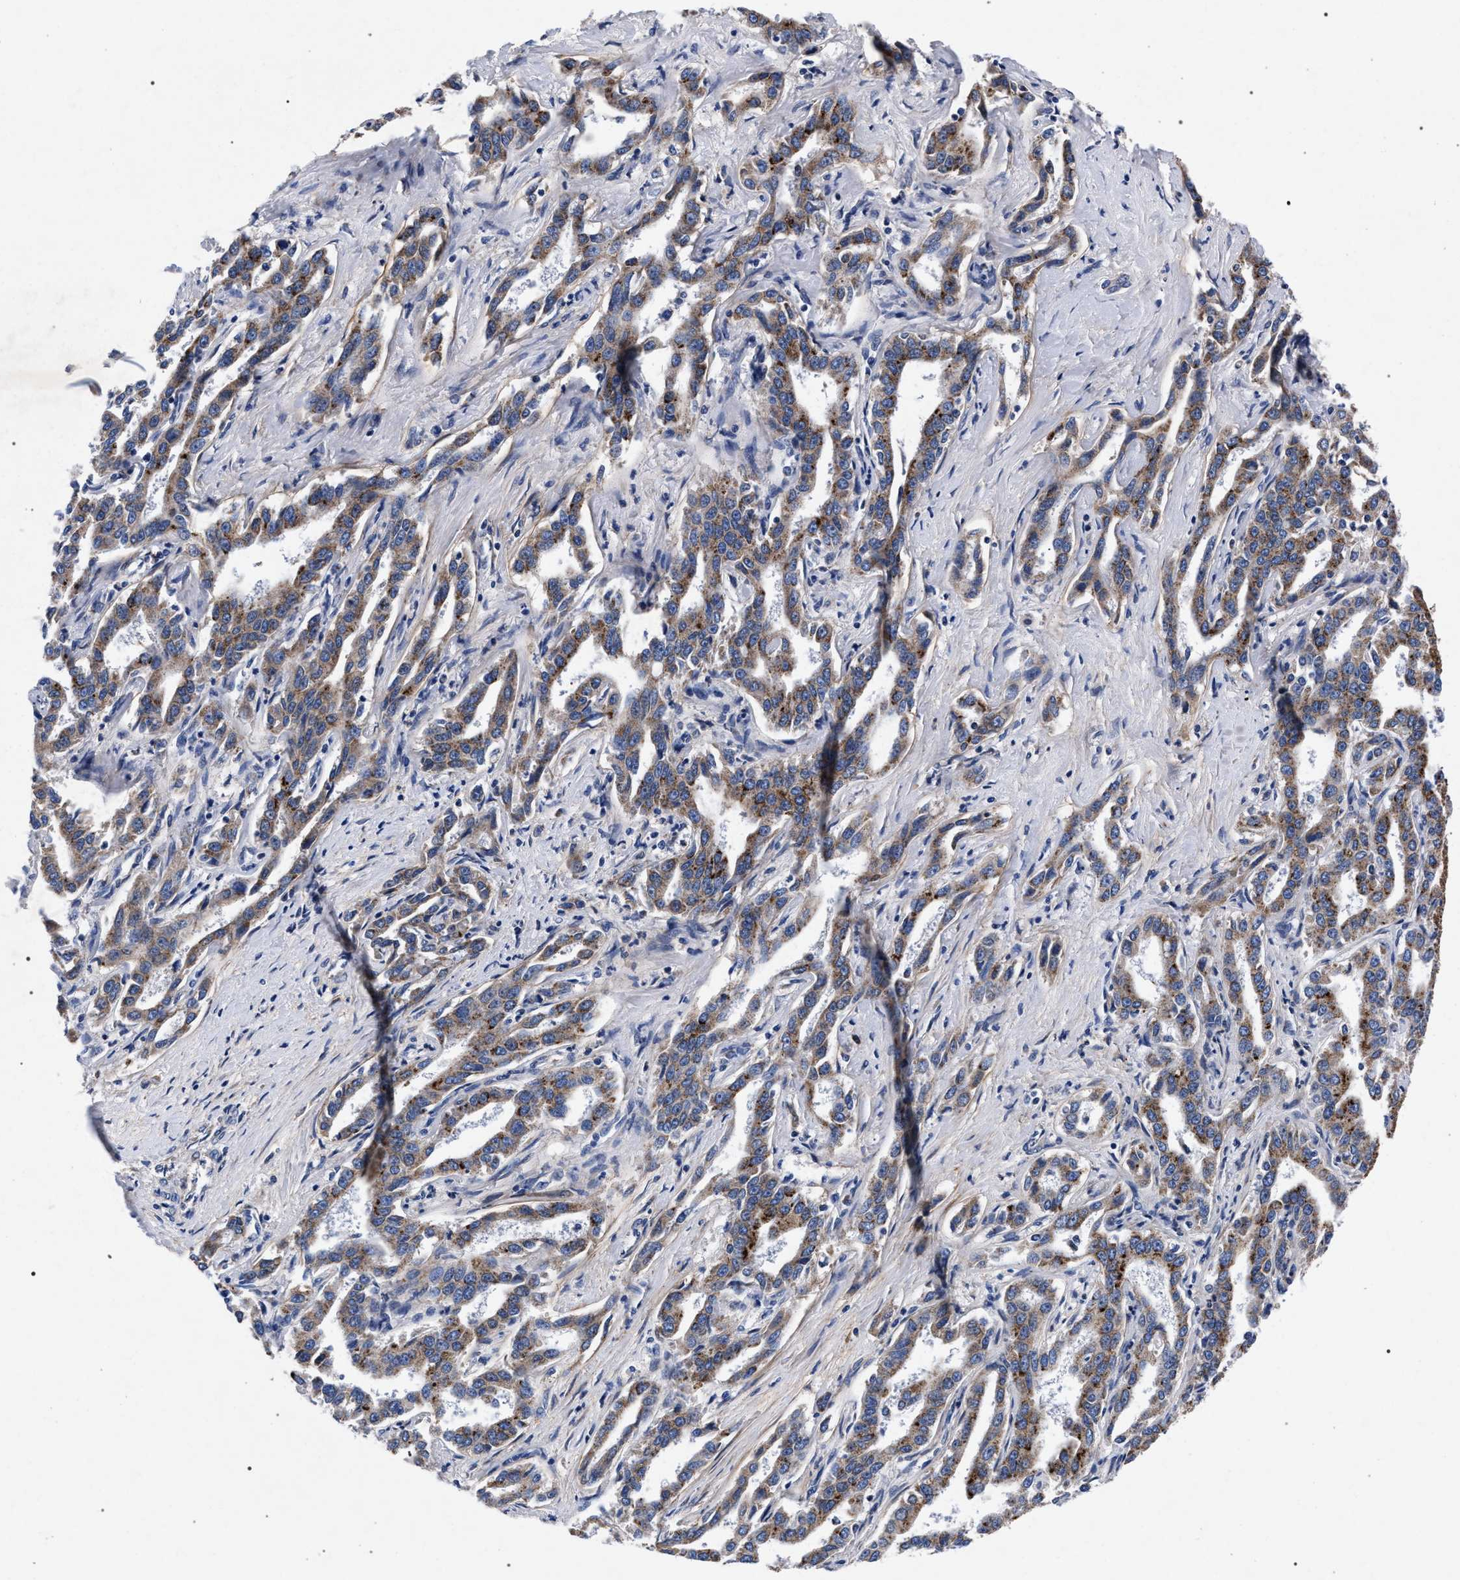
{"staining": {"intensity": "strong", "quantity": "25%-75%", "location": "cytoplasmic/membranous"}, "tissue": "liver cancer", "cell_type": "Tumor cells", "image_type": "cancer", "snomed": [{"axis": "morphology", "description": "Cholangiocarcinoma"}, {"axis": "topography", "description": "Liver"}], "caption": "Liver cancer stained with a brown dye shows strong cytoplasmic/membranous positive positivity in approximately 25%-75% of tumor cells.", "gene": "ACOX1", "patient": {"sex": "male", "age": 59}}